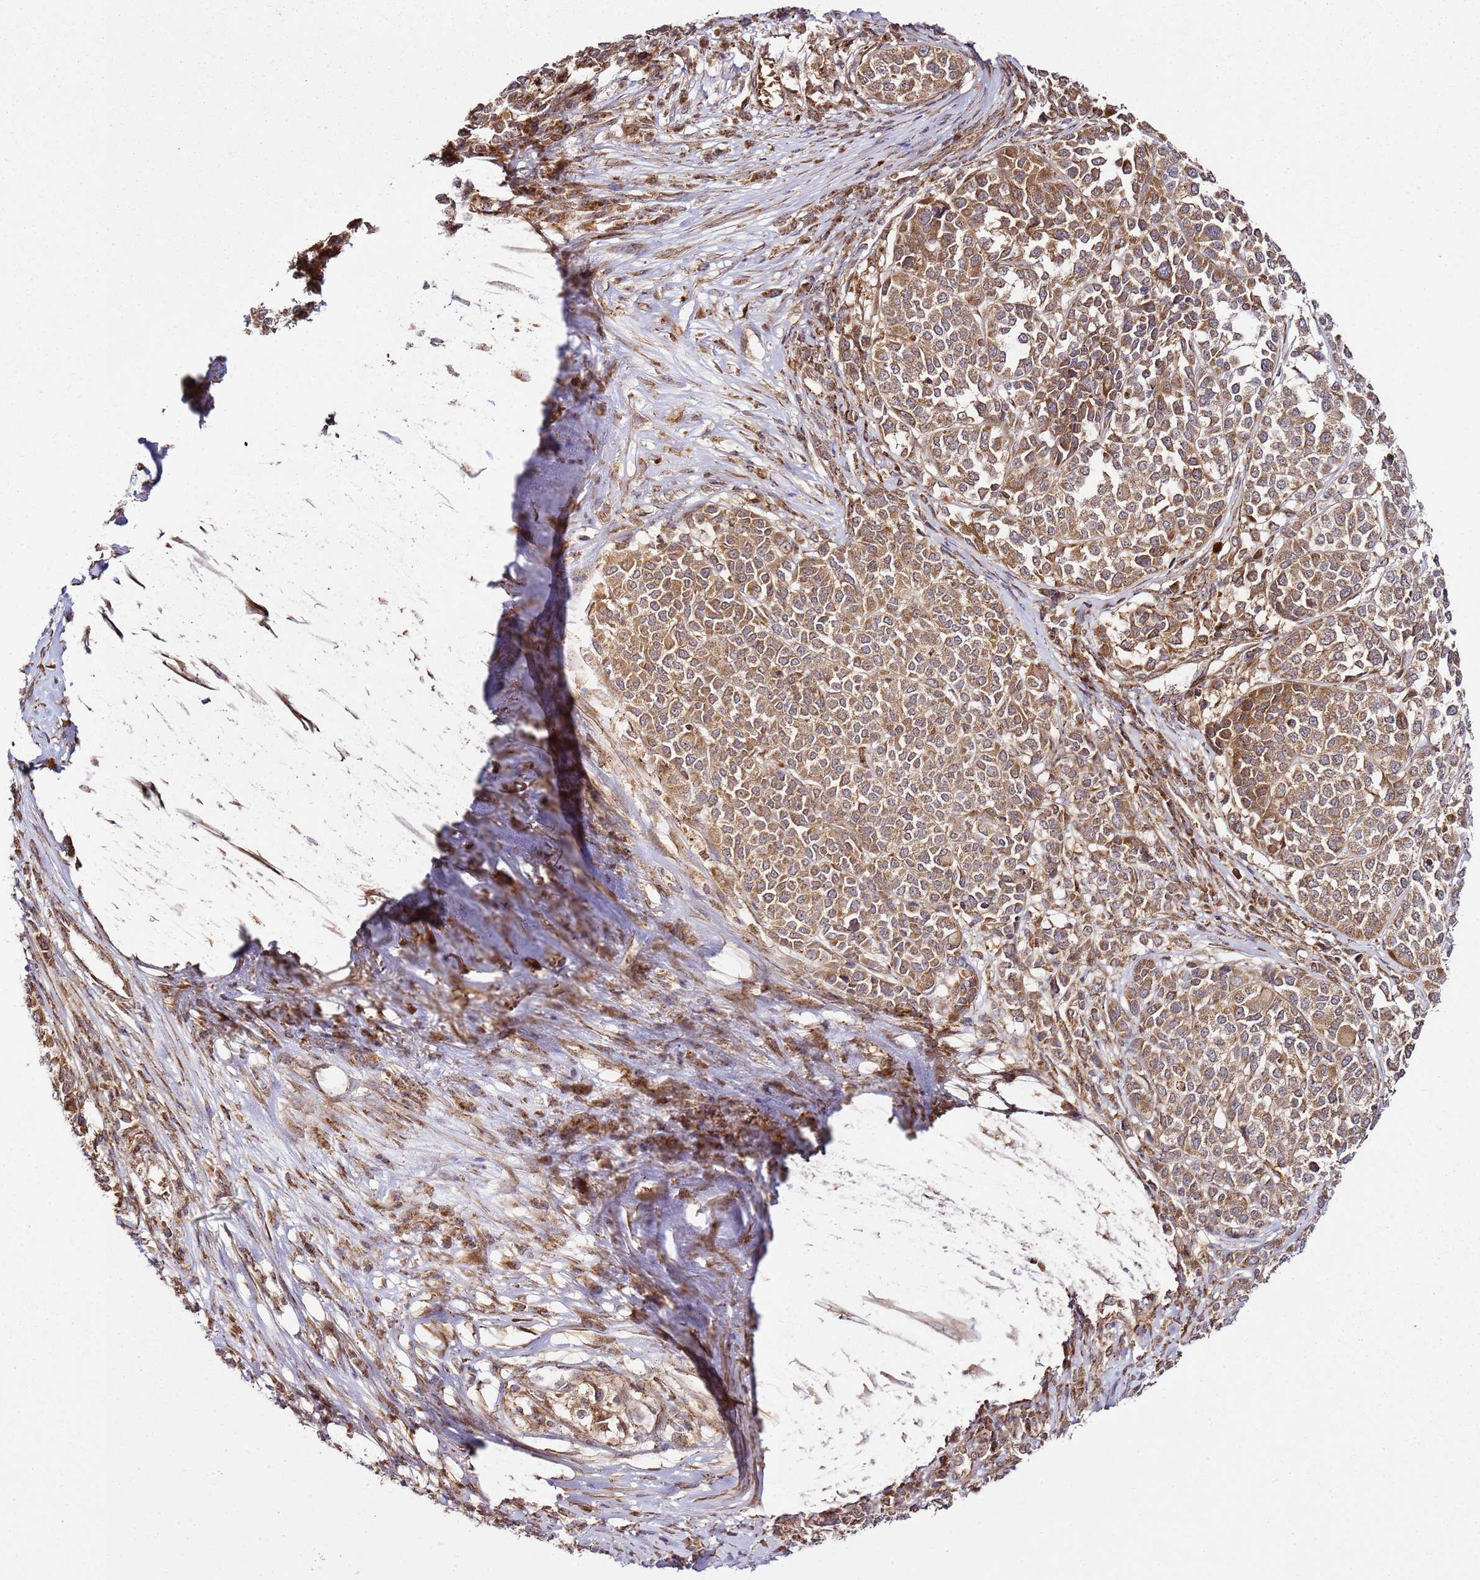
{"staining": {"intensity": "moderate", "quantity": ">75%", "location": "cytoplasmic/membranous"}, "tissue": "melanoma", "cell_type": "Tumor cells", "image_type": "cancer", "snomed": [{"axis": "morphology", "description": "Malignant melanoma, Metastatic site"}, {"axis": "topography", "description": "Lymph node"}], "caption": "Immunohistochemistry of malignant melanoma (metastatic site) shows medium levels of moderate cytoplasmic/membranous staining in about >75% of tumor cells.", "gene": "TM2D2", "patient": {"sex": "male", "age": 44}}